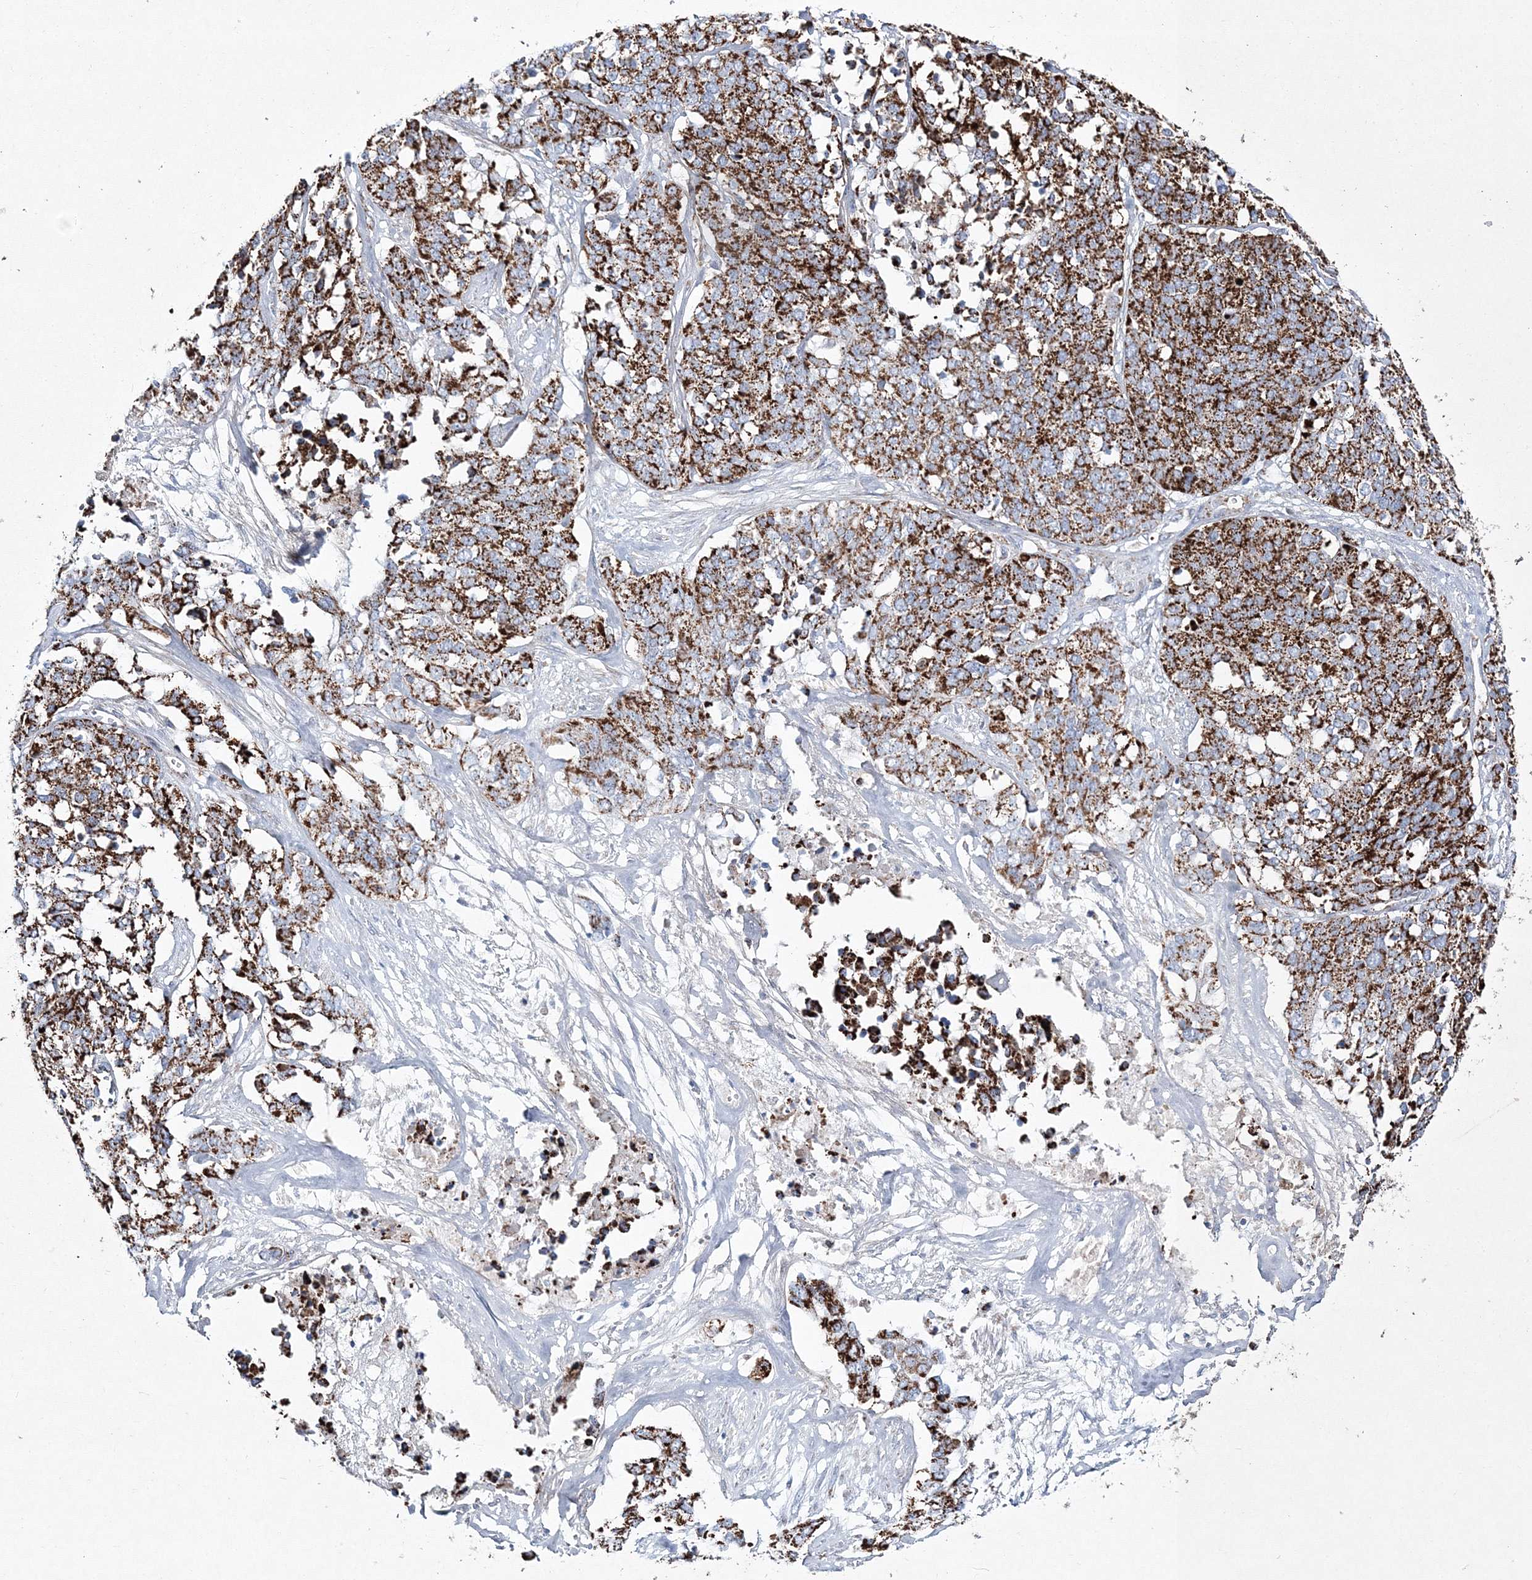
{"staining": {"intensity": "strong", "quantity": ">75%", "location": "cytoplasmic/membranous"}, "tissue": "ovarian cancer", "cell_type": "Tumor cells", "image_type": "cancer", "snomed": [{"axis": "morphology", "description": "Cystadenocarcinoma, serous, NOS"}, {"axis": "topography", "description": "Ovary"}], "caption": "Immunohistochemistry (IHC) (DAB (3,3'-diaminobenzidine)) staining of ovarian serous cystadenocarcinoma shows strong cytoplasmic/membranous protein staining in approximately >75% of tumor cells. (Stains: DAB in brown, nuclei in blue, Microscopy: brightfield microscopy at high magnification).", "gene": "HIBCH", "patient": {"sex": "female", "age": 44}}